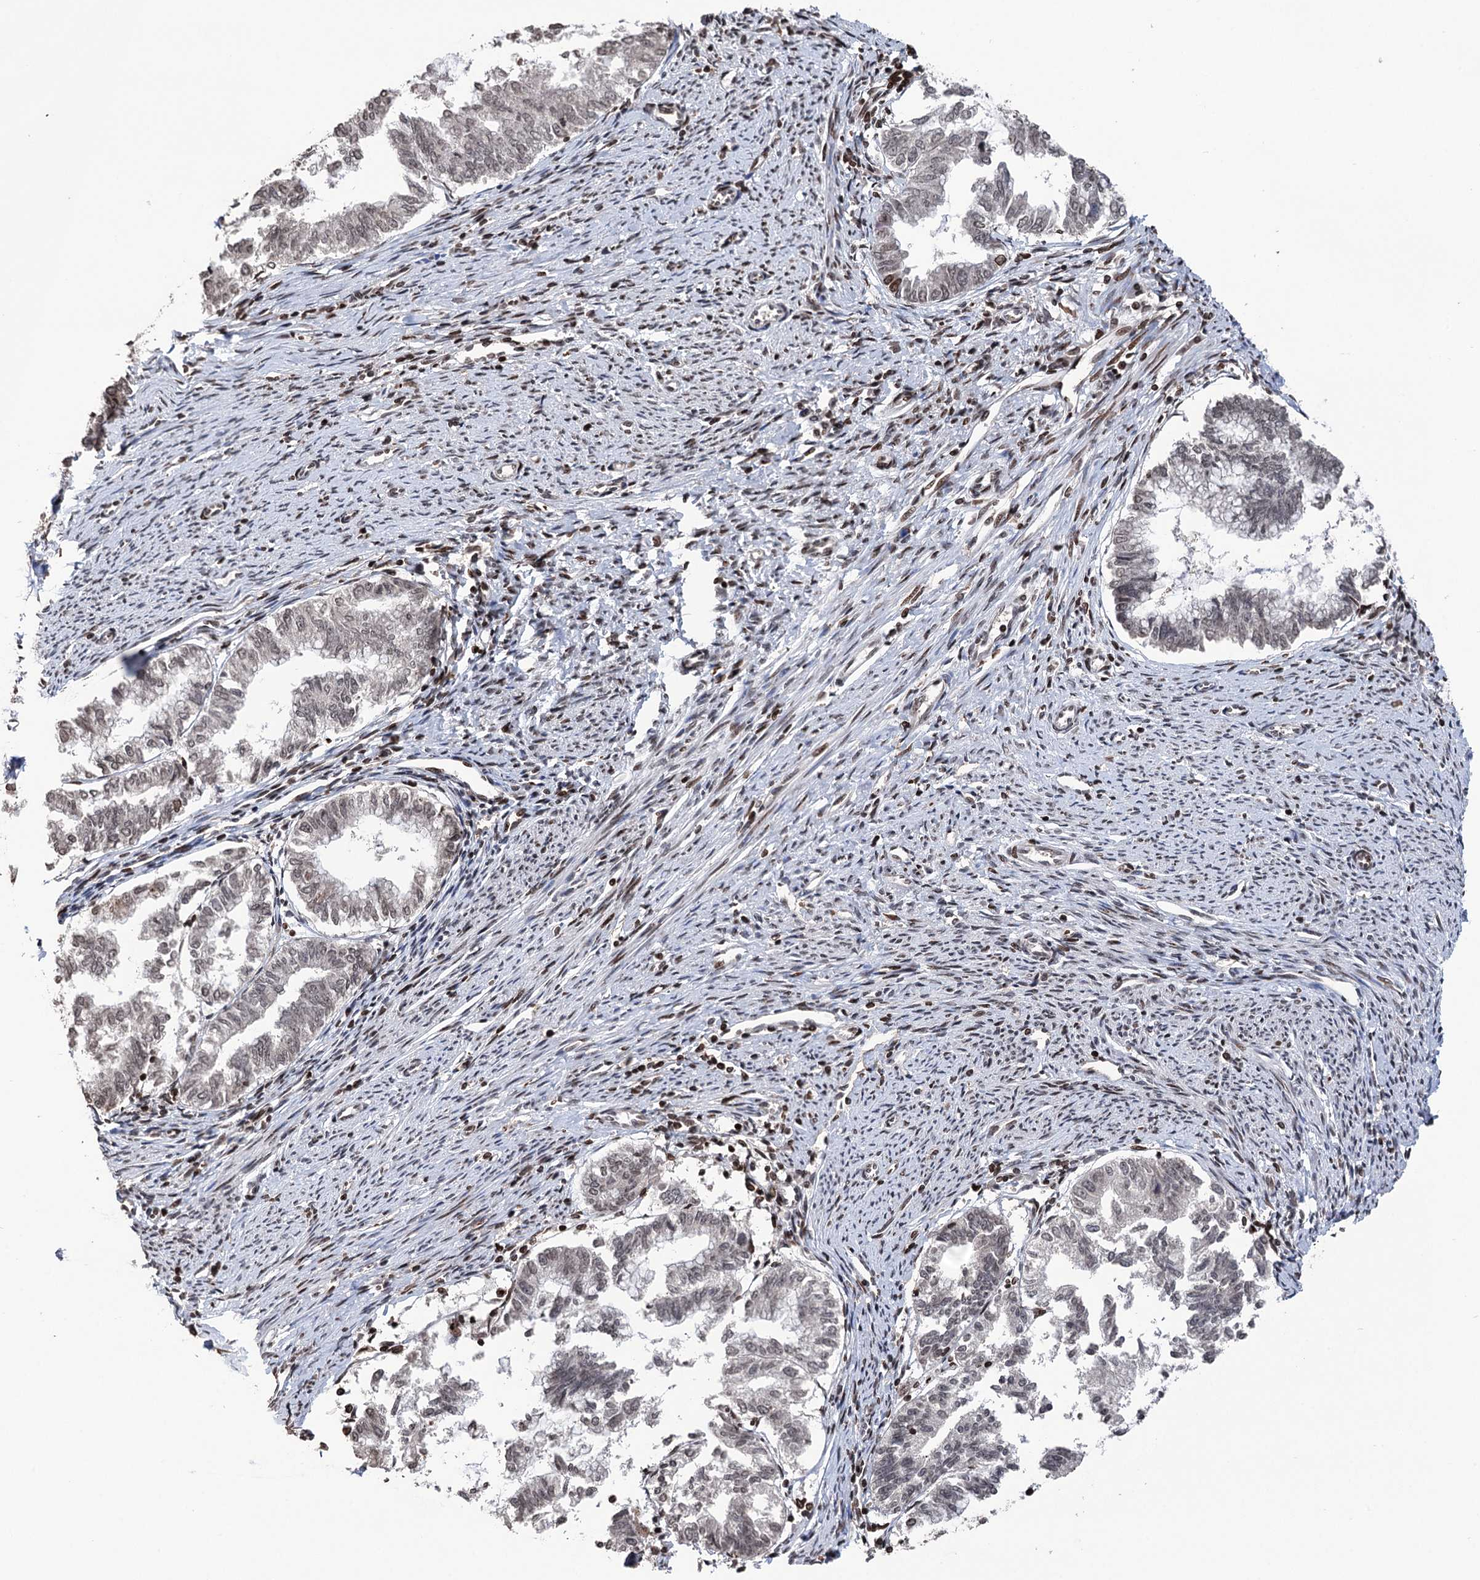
{"staining": {"intensity": "weak", "quantity": "<25%", "location": "nuclear"}, "tissue": "endometrial cancer", "cell_type": "Tumor cells", "image_type": "cancer", "snomed": [{"axis": "morphology", "description": "Adenocarcinoma, NOS"}, {"axis": "topography", "description": "Endometrium"}], "caption": "A photomicrograph of human endometrial cancer (adenocarcinoma) is negative for staining in tumor cells. (Brightfield microscopy of DAB (3,3'-diaminobenzidine) immunohistochemistry (IHC) at high magnification).", "gene": "CCDC77", "patient": {"sex": "female", "age": 79}}